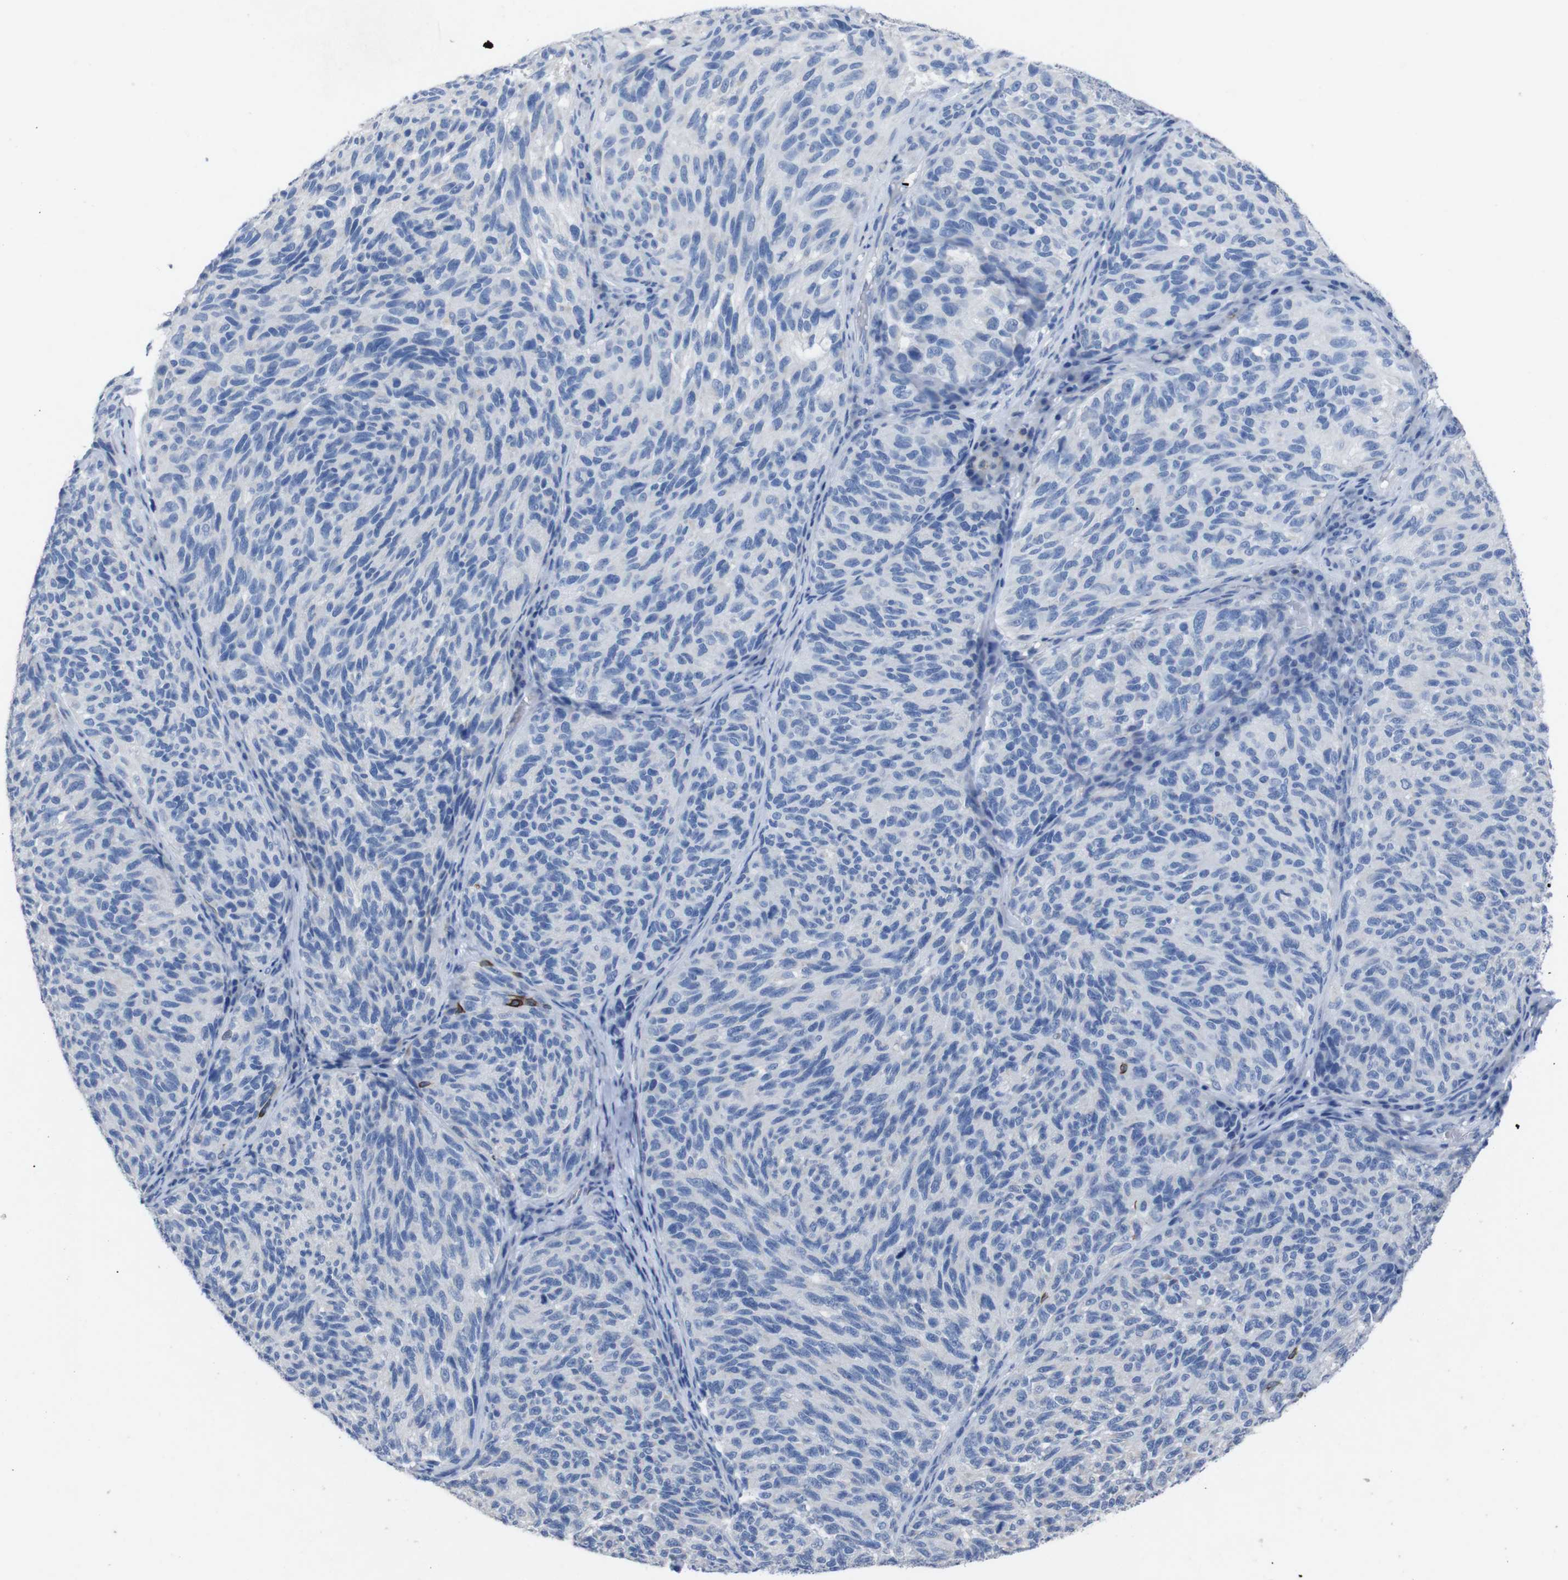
{"staining": {"intensity": "negative", "quantity": "none", "location": "none"}, "tissue": "melanoma", "cell_type": "Tumor cells", "image_type": "cancer", "snomed": [{"axis": "morphology", "description": "Malignant melanoma, NOS"}, {"axis": "topography", "description": "Skin"}], "caption": "DAB immunohistochemical staining of melanoma displays no significant positivity in tumor cells. The staining is performed using DAB brown chromogen with nuclei counter-stained in using hematoxylin.", "gene": "GJB2", "patient": {"sex": "female", "age": 73}}